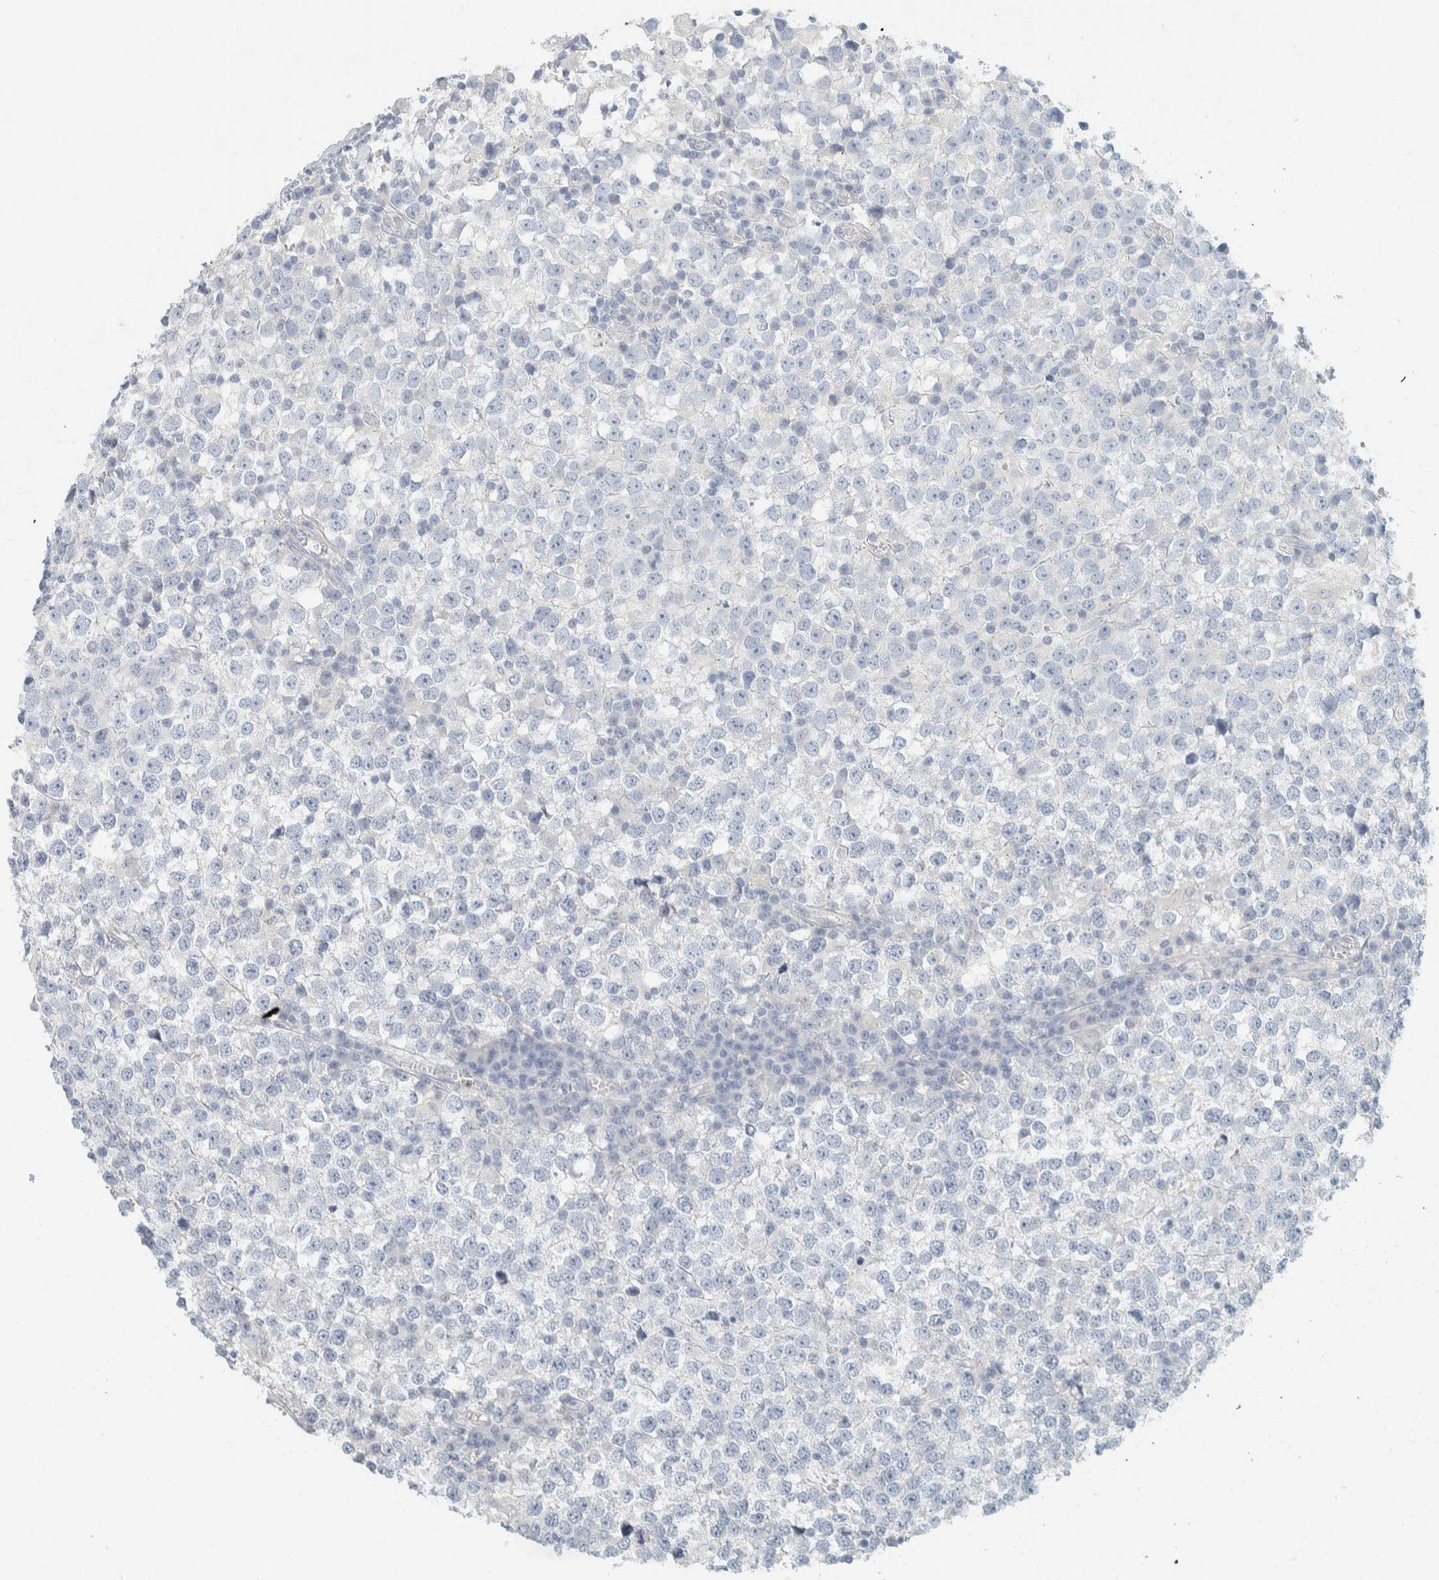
{"staining": {"intensity": "negative", "quantity": "none", "location": "none"}, "tissue": "testis cancer", "cell_type": "Tumor cells", "image_type": "cancer", "snomed": [{"axis": "morphology", "description": "Seminoma, NOS"}, {"axis": "topography", "description": "Testis"}], "caption": "Image shows no significant protein staining in tumor cells of testis cancer. (Brightfield microscopy of DAB (3,3'-diaminobenzidine) IHC at high magnification).", "gene": "ALOX12B", "patient": {"sex": "male", "age": 65}}